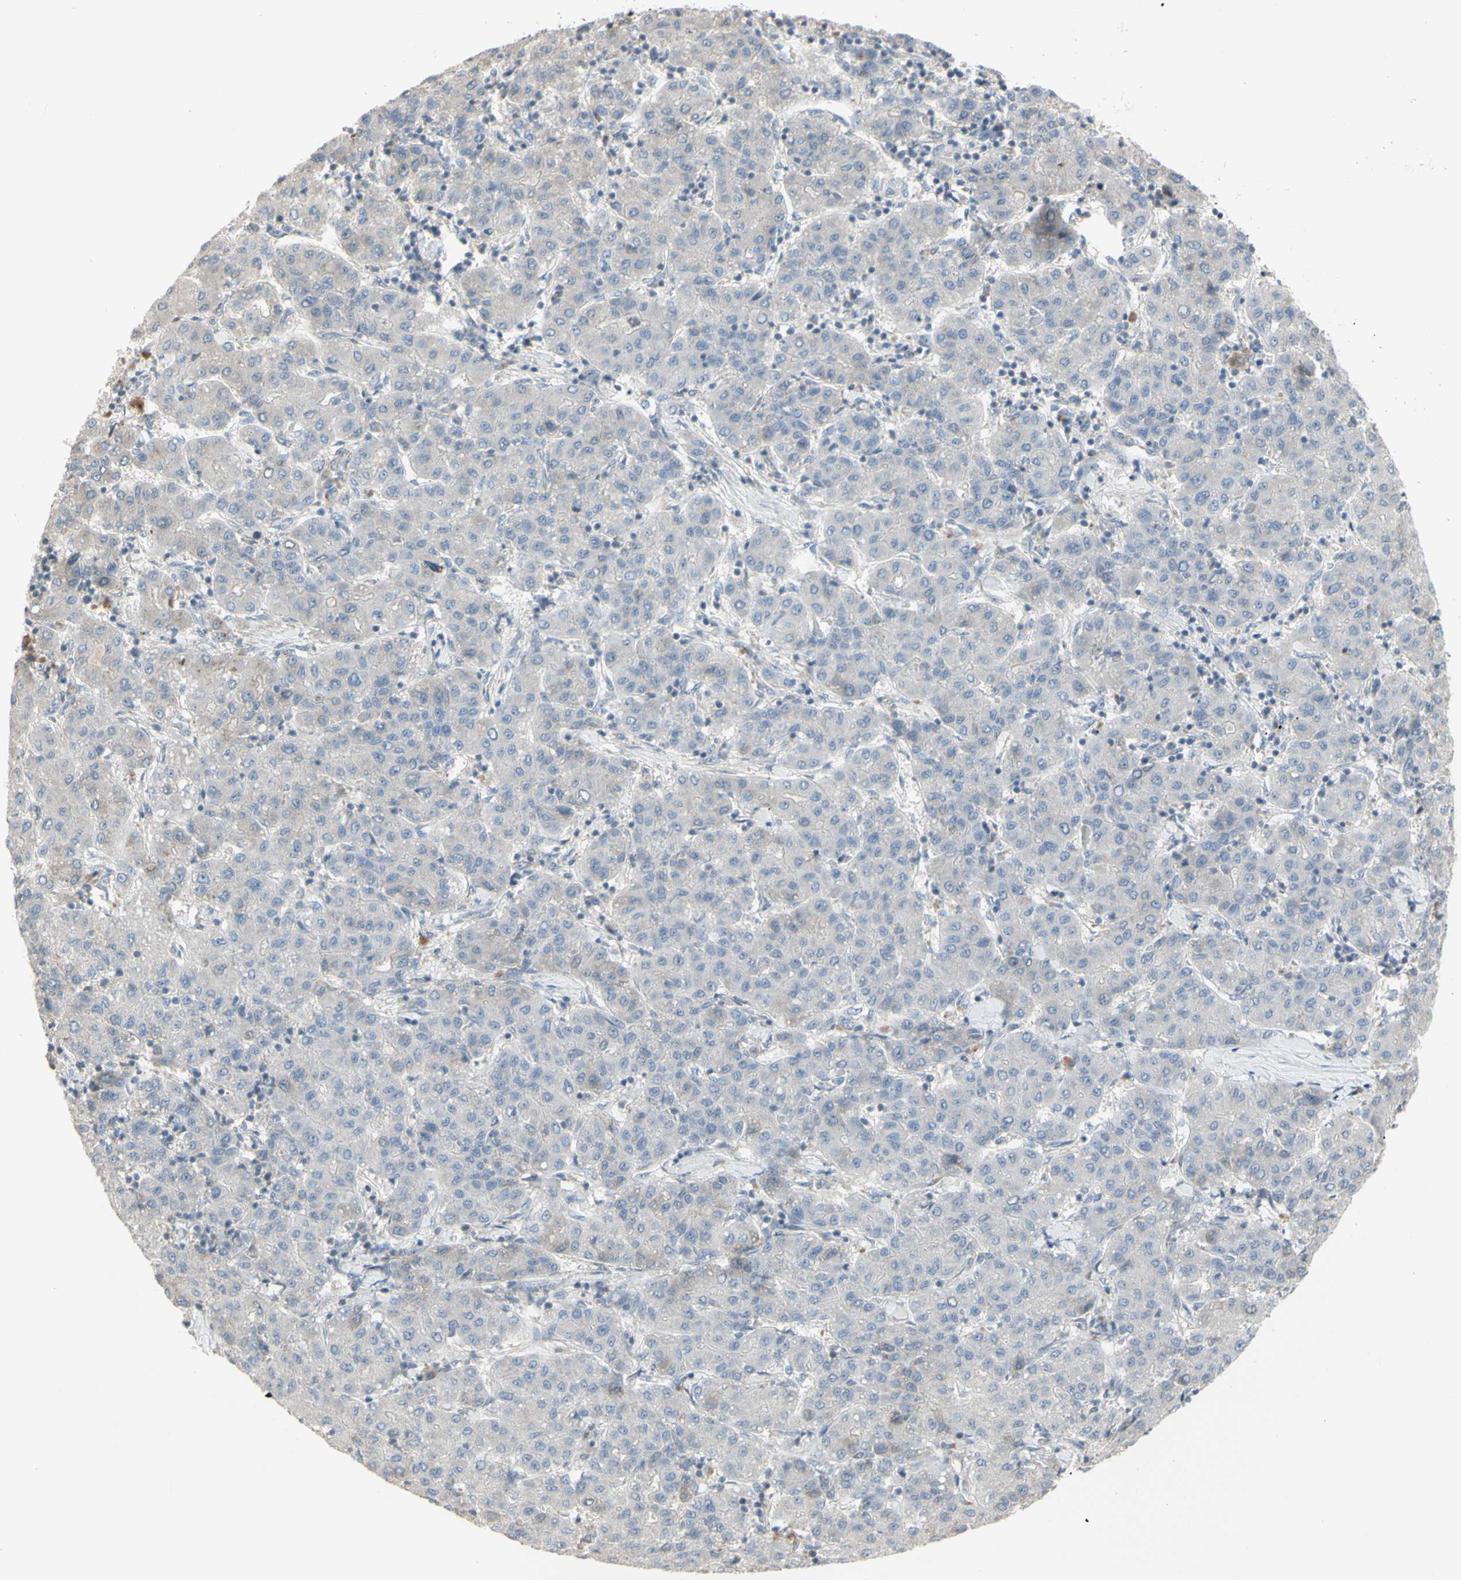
{"staining": {"intensity": "negative", "quantity": "none", "location": "none"}, "tissue": "liver cancer", "cell_type": "Tumor cells", "image_type": "cancer", "snomed": [{"axis": "morphology", "description": "Carcinoma, Hepatocellular, NOS"}, {"axis": "topography", "description": "Liver"}], "caption": "This is an immunohistochemistry photomicrograph of human hepatocellular carcinoma (liver). There is no expression in tumor cells.", "gene": "PIAS4", "patient": {"sex": "male", "age": 65}}